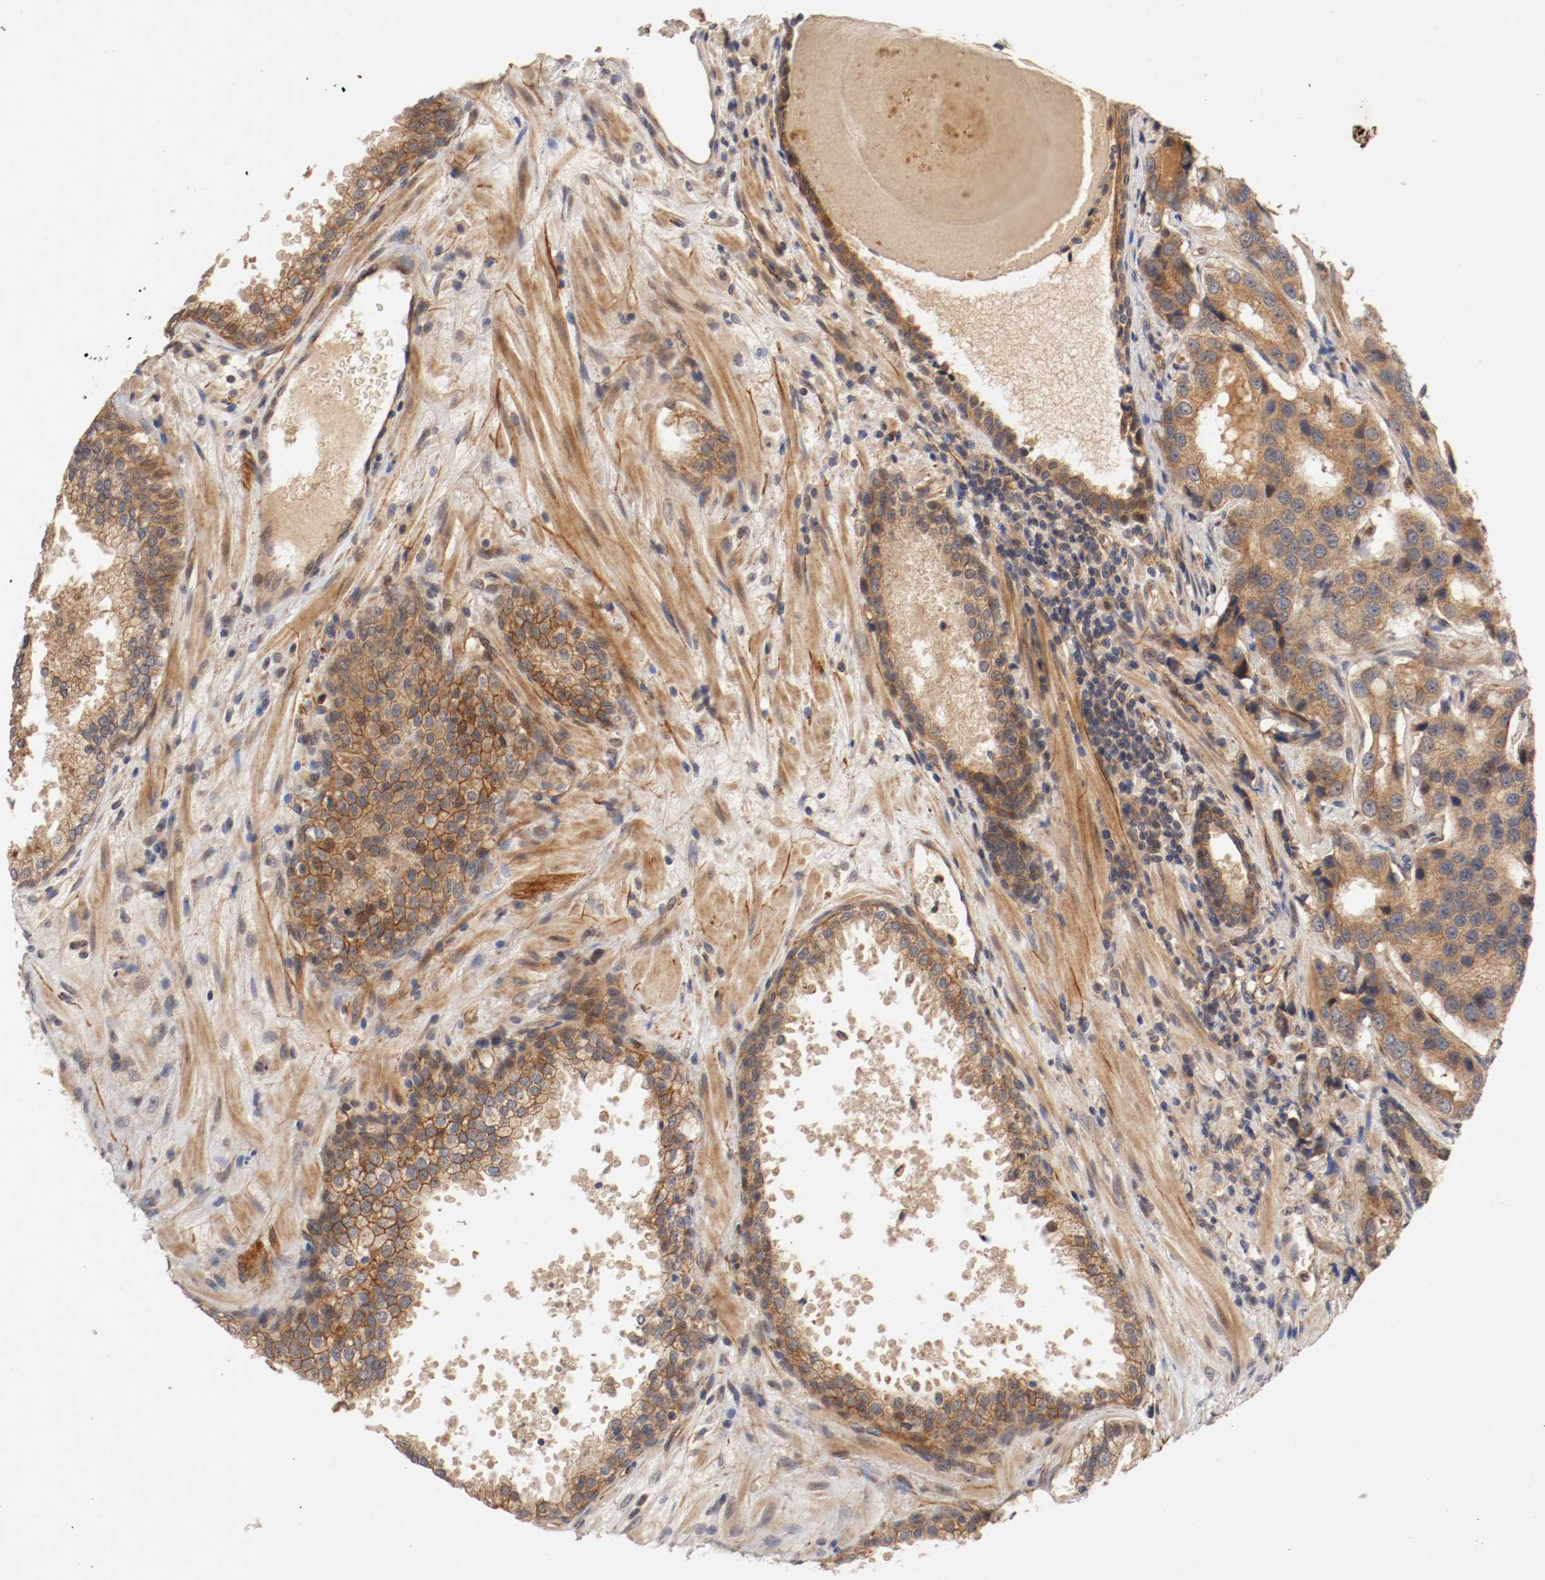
{"staining": {"intensity": "moderate", "quantity": ">75%", "location": "cytoplasmic/membranous"}, "tissue": "prostate cancer", "cell_type": "Tumor cells", "image_type": "cancer", "snomed": [{"axis": "morphology", "description": "Adenocarcinoma, High grade"}, {"axis": "topography", "description": "Prostate"}], "caption": "DAB immunohistochemical staining of human prostate cancer reveals moderate cytoplasmic/membranous protein positivity in approximately >75% of tumor cells.", "gene": "TYK2", "patient": {"sex": "male", "age": 58}}